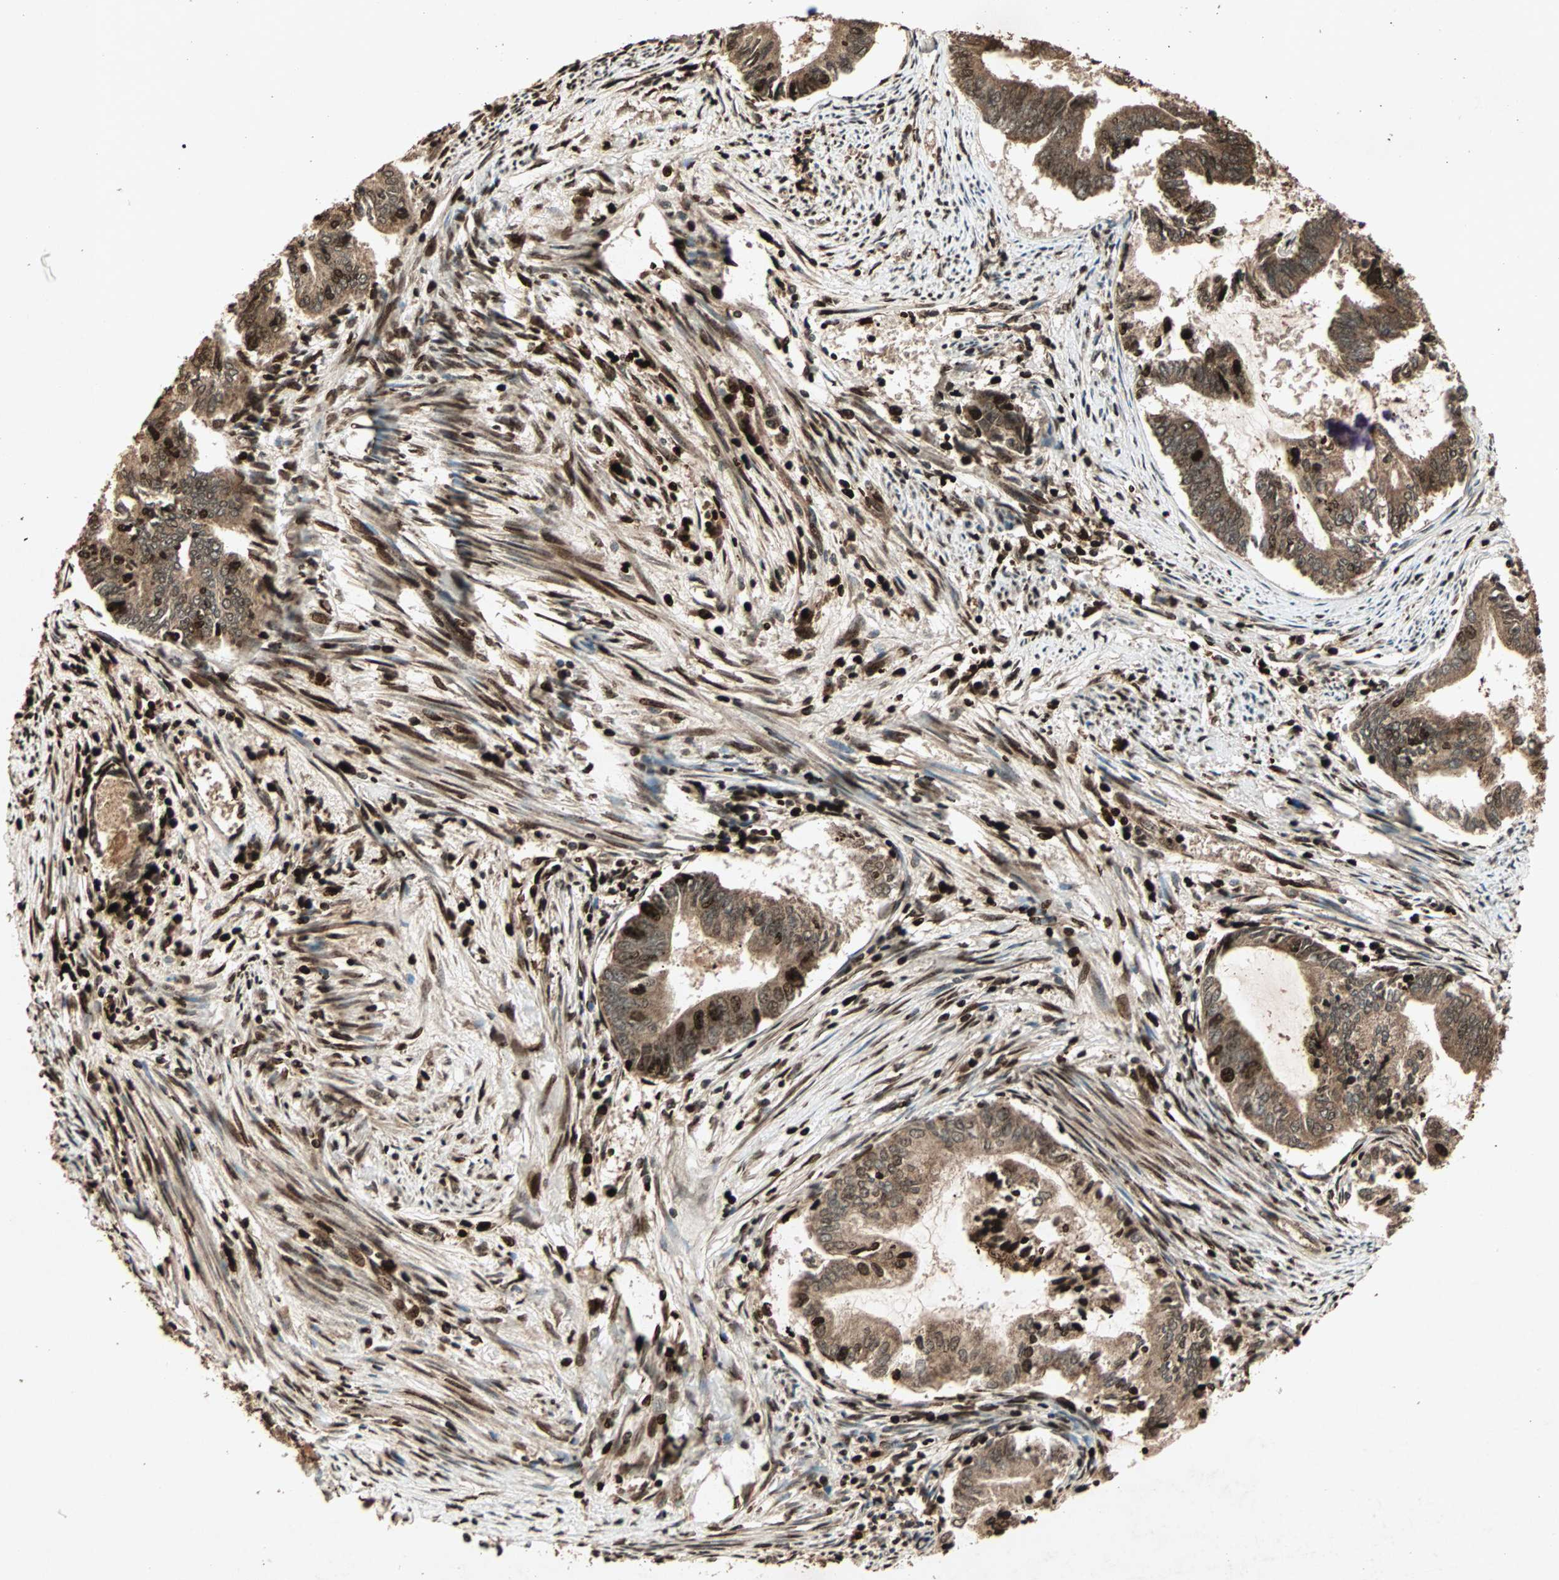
{"staining": {"intensity": "strong", "quantity": ">75%", "location": "cytoplasmic/membranous,nuclear"}, "tissue": "endometrial cancer", "cell_type": "Tumor cells", "image_type": "cancer", "snomed": [{"axis": "morphology", "description": "Adenocarcinoma, NOS"}, {"axis": "topography", "description": "Endometrium"}], "caption": "A histopathology image showing strong cytoplasmic/membranous and nuclear positivity in approximately >75% of tumor cells in endometrial cancer (adenocarcinoma), as visualized by brown immunohistochemical staining.", "gene": "RFFL", "patient": {"sex": "female", "age": 86}}